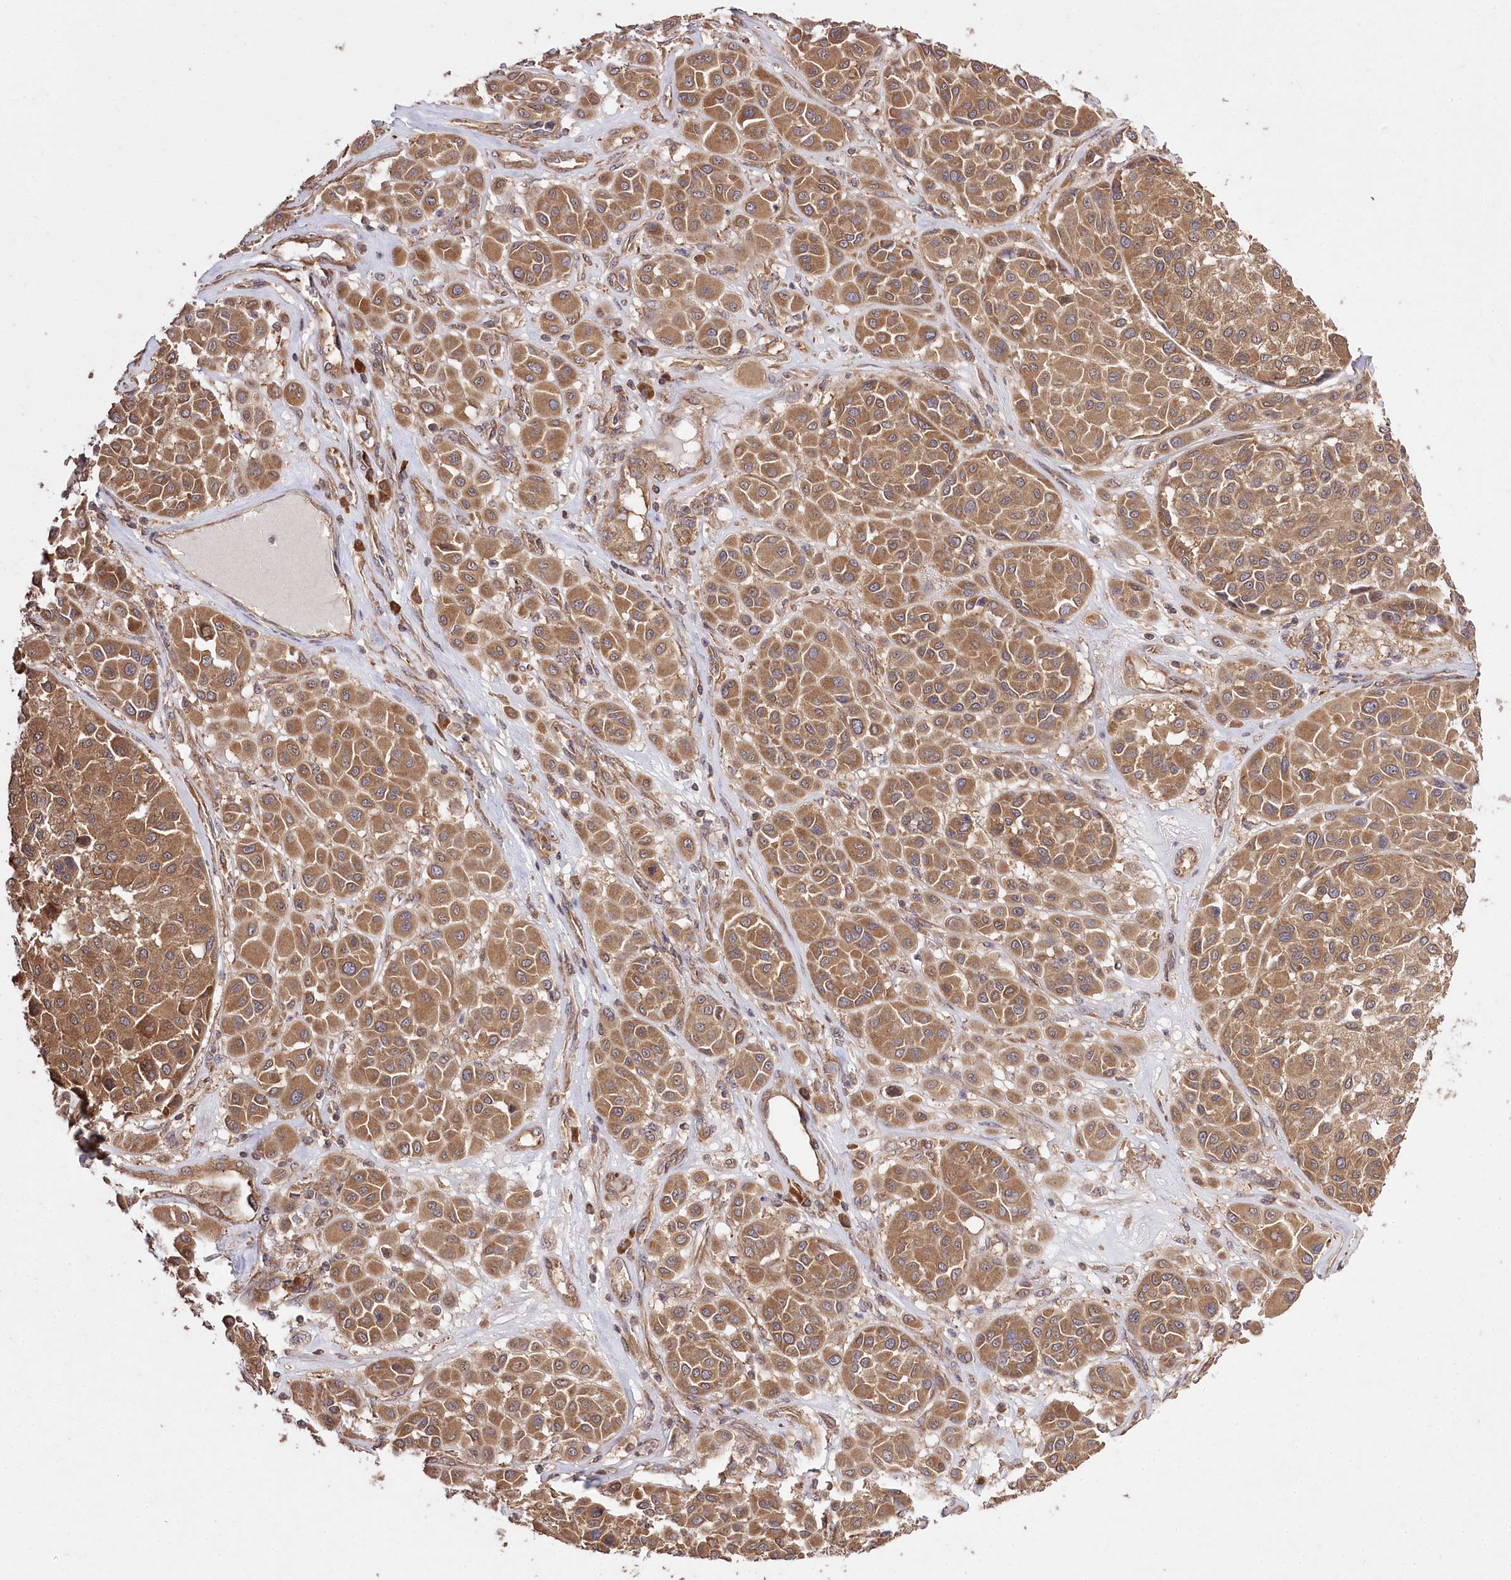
{"staining": {"intensity": "moderate", "quantity": ">75%", "location": "cytoplasmic/membranous"}, "tissue": "melanoma", "cell_type": "Tumor cells", "image_type": "cancer", "snomed": [{"axis": "morphology", "description": "Malignant melanoma, Metastatic site"}, {"axis": "topography", "description": "Soft tissue"}], "caption": "Immunohistochemistry of human malignant melanoma (metastatic site) reveals medium levels of moderate cytoplasmic/membranous expression in about >75% of tumor cells.", "gene": "PRSS53", "patient": {"sex": "male", "age": 41}}